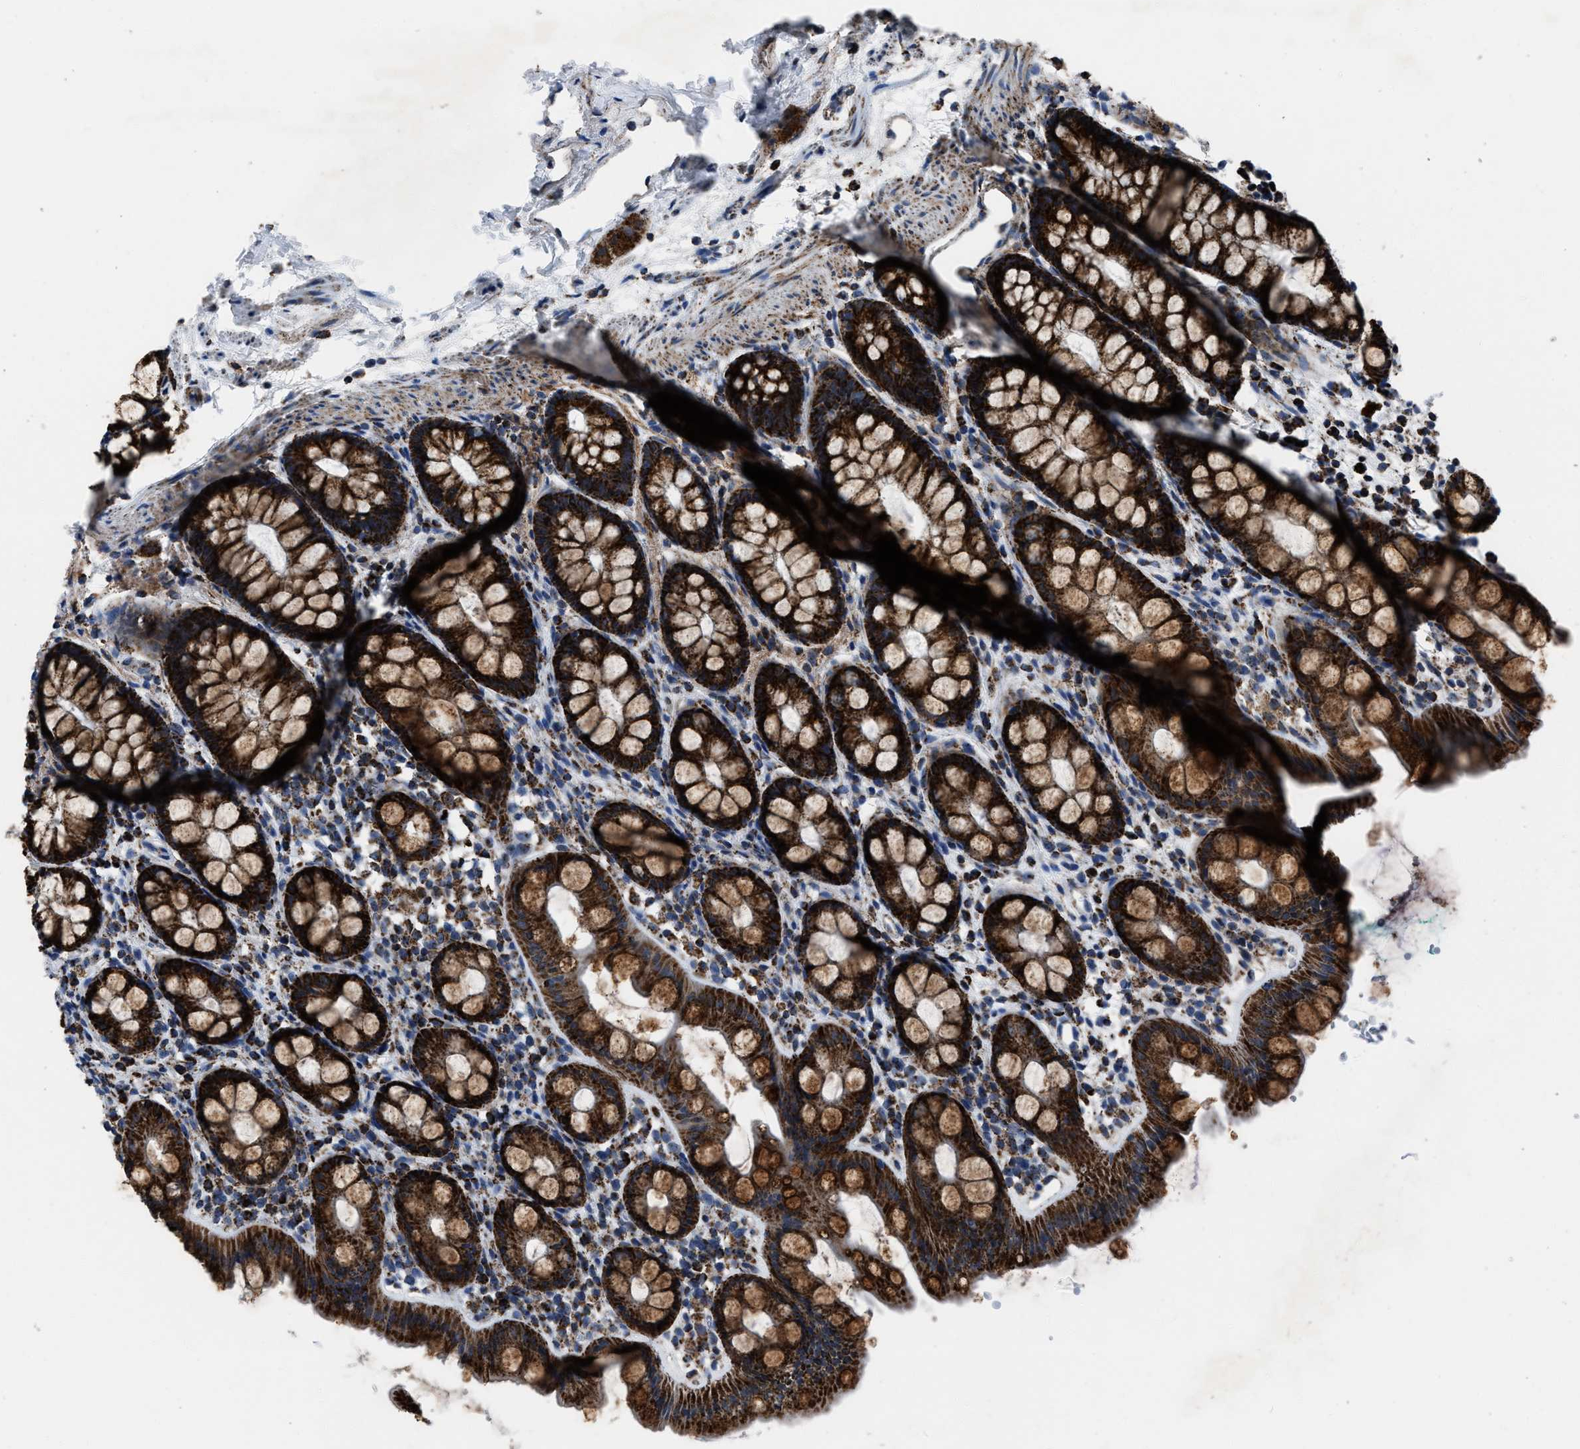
{"staining": {"intensity": "strong", "quantity": ">75%", "location": "cytoplasmic/membranous"}, "tissue": "rectum", "cell_type": "Glandular cells", "image_type": "normal", "snomed": [{"axis": "morphology", "description": "Normal tissue, NOS"}, {"axis": "topography", "description": "Rectum"}], "caption": "Strong cytoplasmic/membranous staining is appreciated in about >75% of glandular cells in benign rectum.", "gene": "NSD3", "patient": {"sex": "female", "age": 65}}